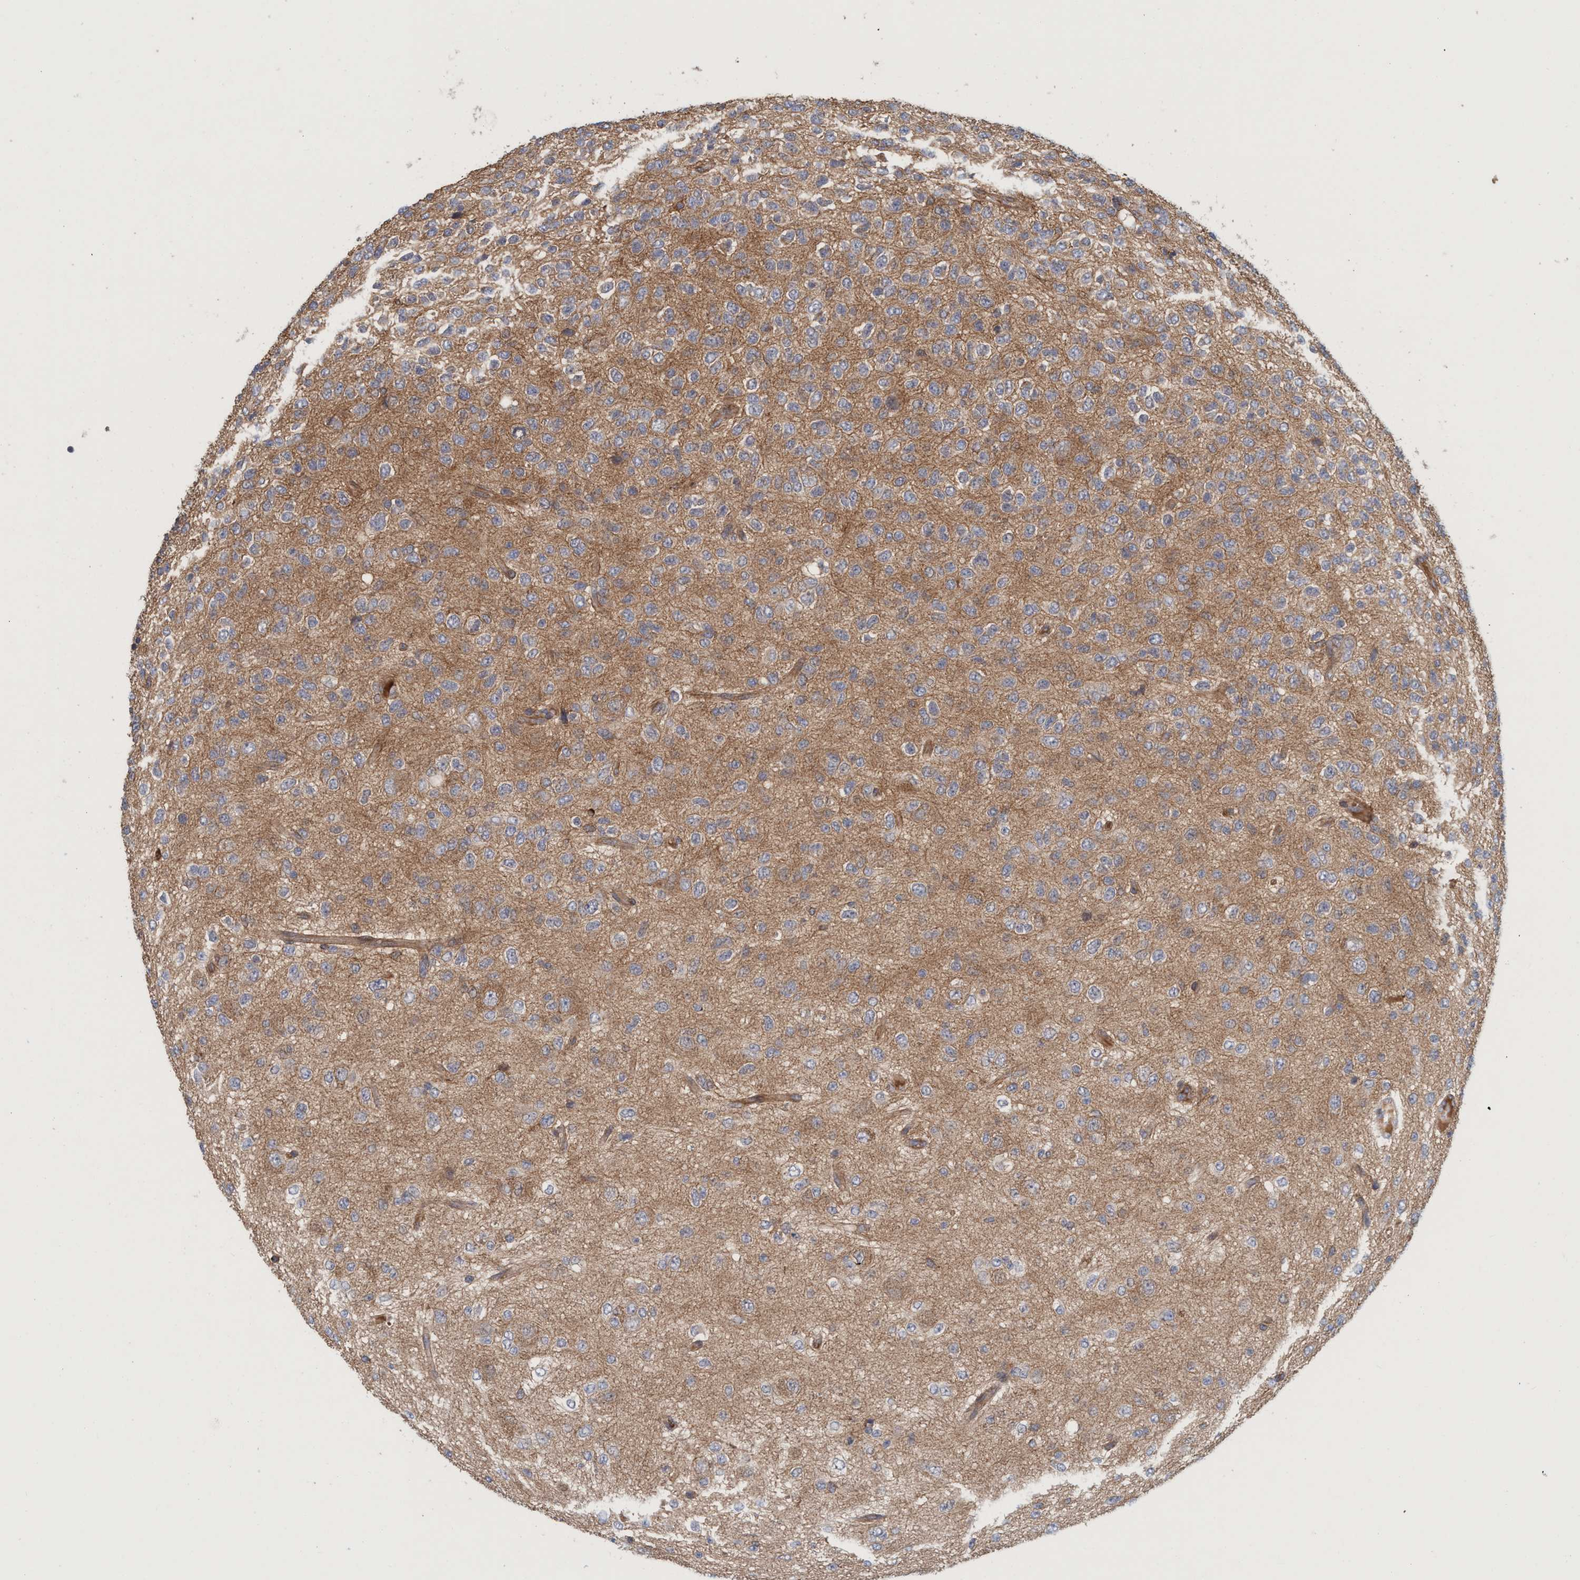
{"staining": {"intensity": "moderate", "quantity": ">75%", "location": "cytoplasmic/membranous"}, "tissue": "glioma", "cell_type": "Tumor cells", "image_type": "cancer", "snomed": [{"axis": "morphology", "description": "Glioma, malignant, High grade"}, {"axis": "topography", "description": "pancreas cauda"}], "caption": "Immunohistochemistry (IHC) staining of malignant glioma (high-grade), which demonstrates medium levels of moderate cytoplasmic/membranous staining in approximately >75% of tumor cells indicating moderate cytoplasmic/membranous protein positivity. The staining was performed using DAB (3,3'-diaminobenzidine) (brown) for protein detection and nuclei were counterstained in hematoxylin (blue).", "gene": "SPECC1", "patient": {"sex": "male", "age": 60}}